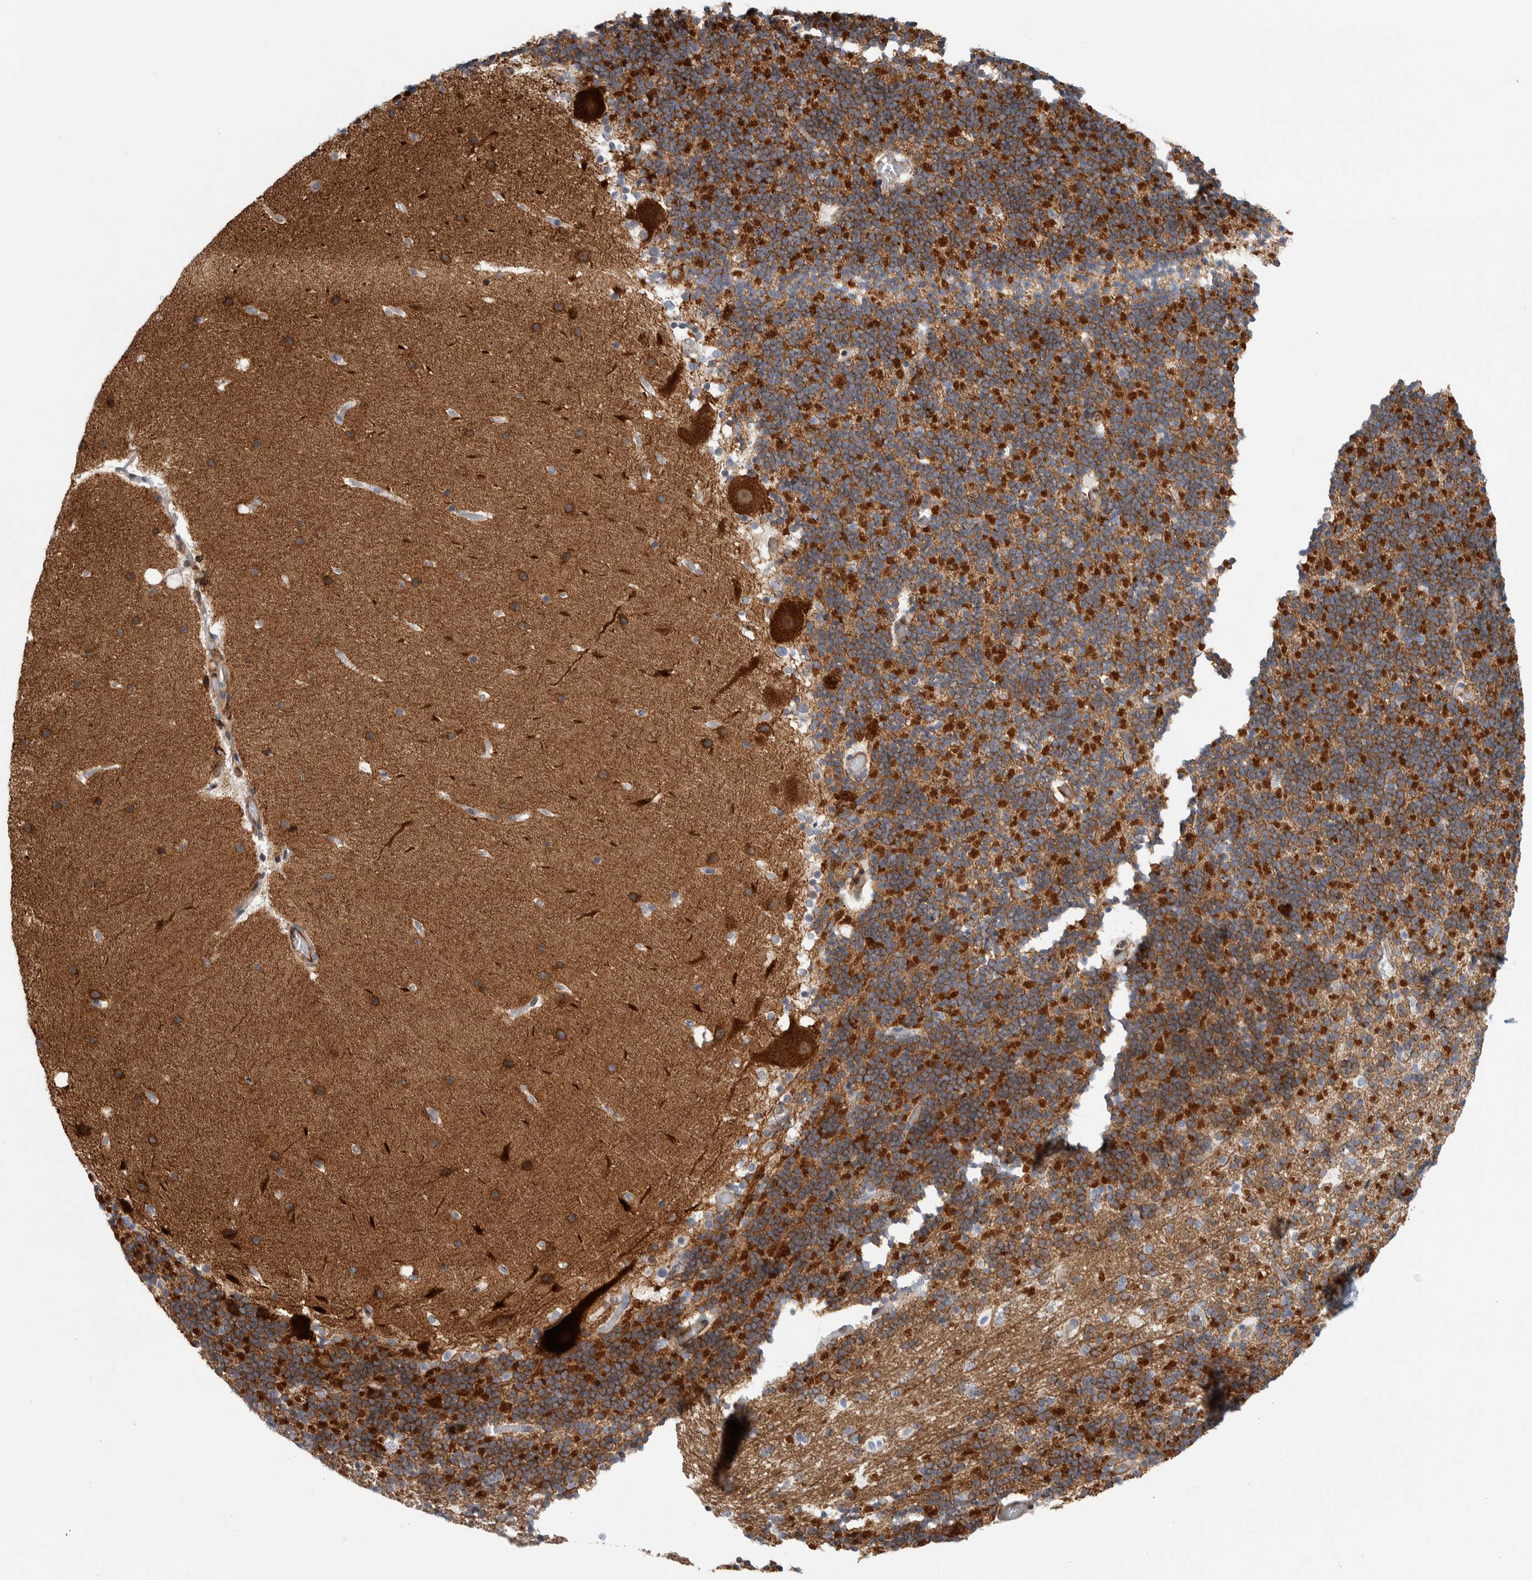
{"staining": {"intensity": "strong", "quantity": "25%-75%", "location": "cytoplasmic/membranous"}, "tissue": "cerebellum", "cell_type": "Cells in granular layer", "image_type": "normal", "snomed": [{"axis": "morphology", "description": "Normal tissue, NOS"}, {"axis": "topography", "description": "Cerebellum"}], "caption": "IHC of normal human cerebellum reveals high levels of strong cytoplasmic/membranous positivity in about 25%-75% of cells in granular layer. (DAB (3,3'-diaminobenzidine) = brown stain, brightfield microscopy at high magnification).", "gene": "MSL1", "patient": {"sex": "male", "age": 57}}